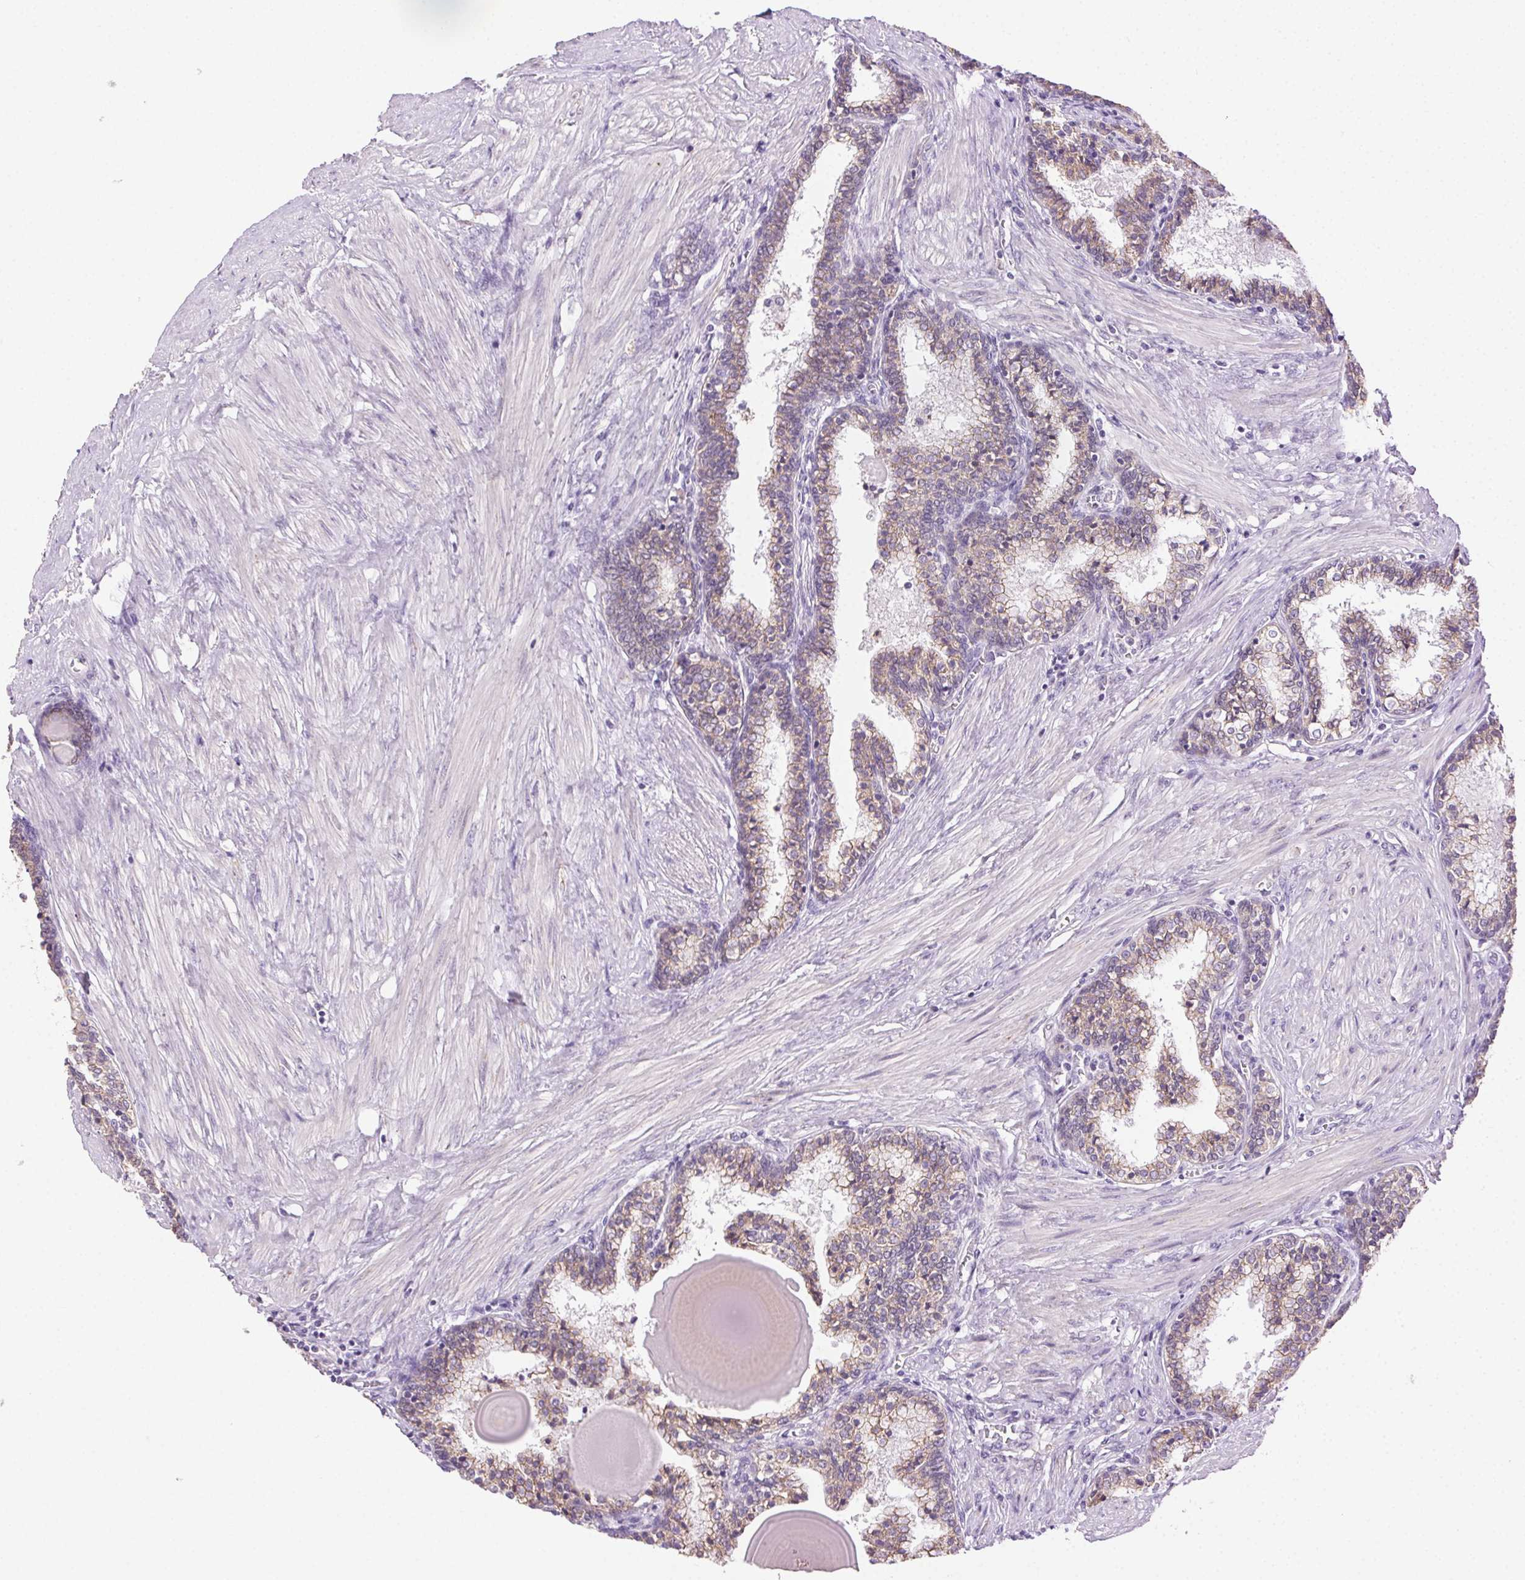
{"staining": {"intensity": "weak", "quantity": "25%-75%", "location": "cytoplasmic/membranous"}, "tissue": "prostate", "cell_type": "Glandular cells", "image_type": "normal", "snomed": [{"axis": "morphology", "description": "Normal tissue, NOS"}, {"axis": "topography", "description": "Prostate"}], "caption": "This photomicrograph reveals immunohistochemistry staining of unremarkable prostate, with low weak cytoplasmic/membranous staining in approximately 25%-75% of glandular cells.", "gene": "CLDN10", "patient": {"sex": "male", "age": 55}}